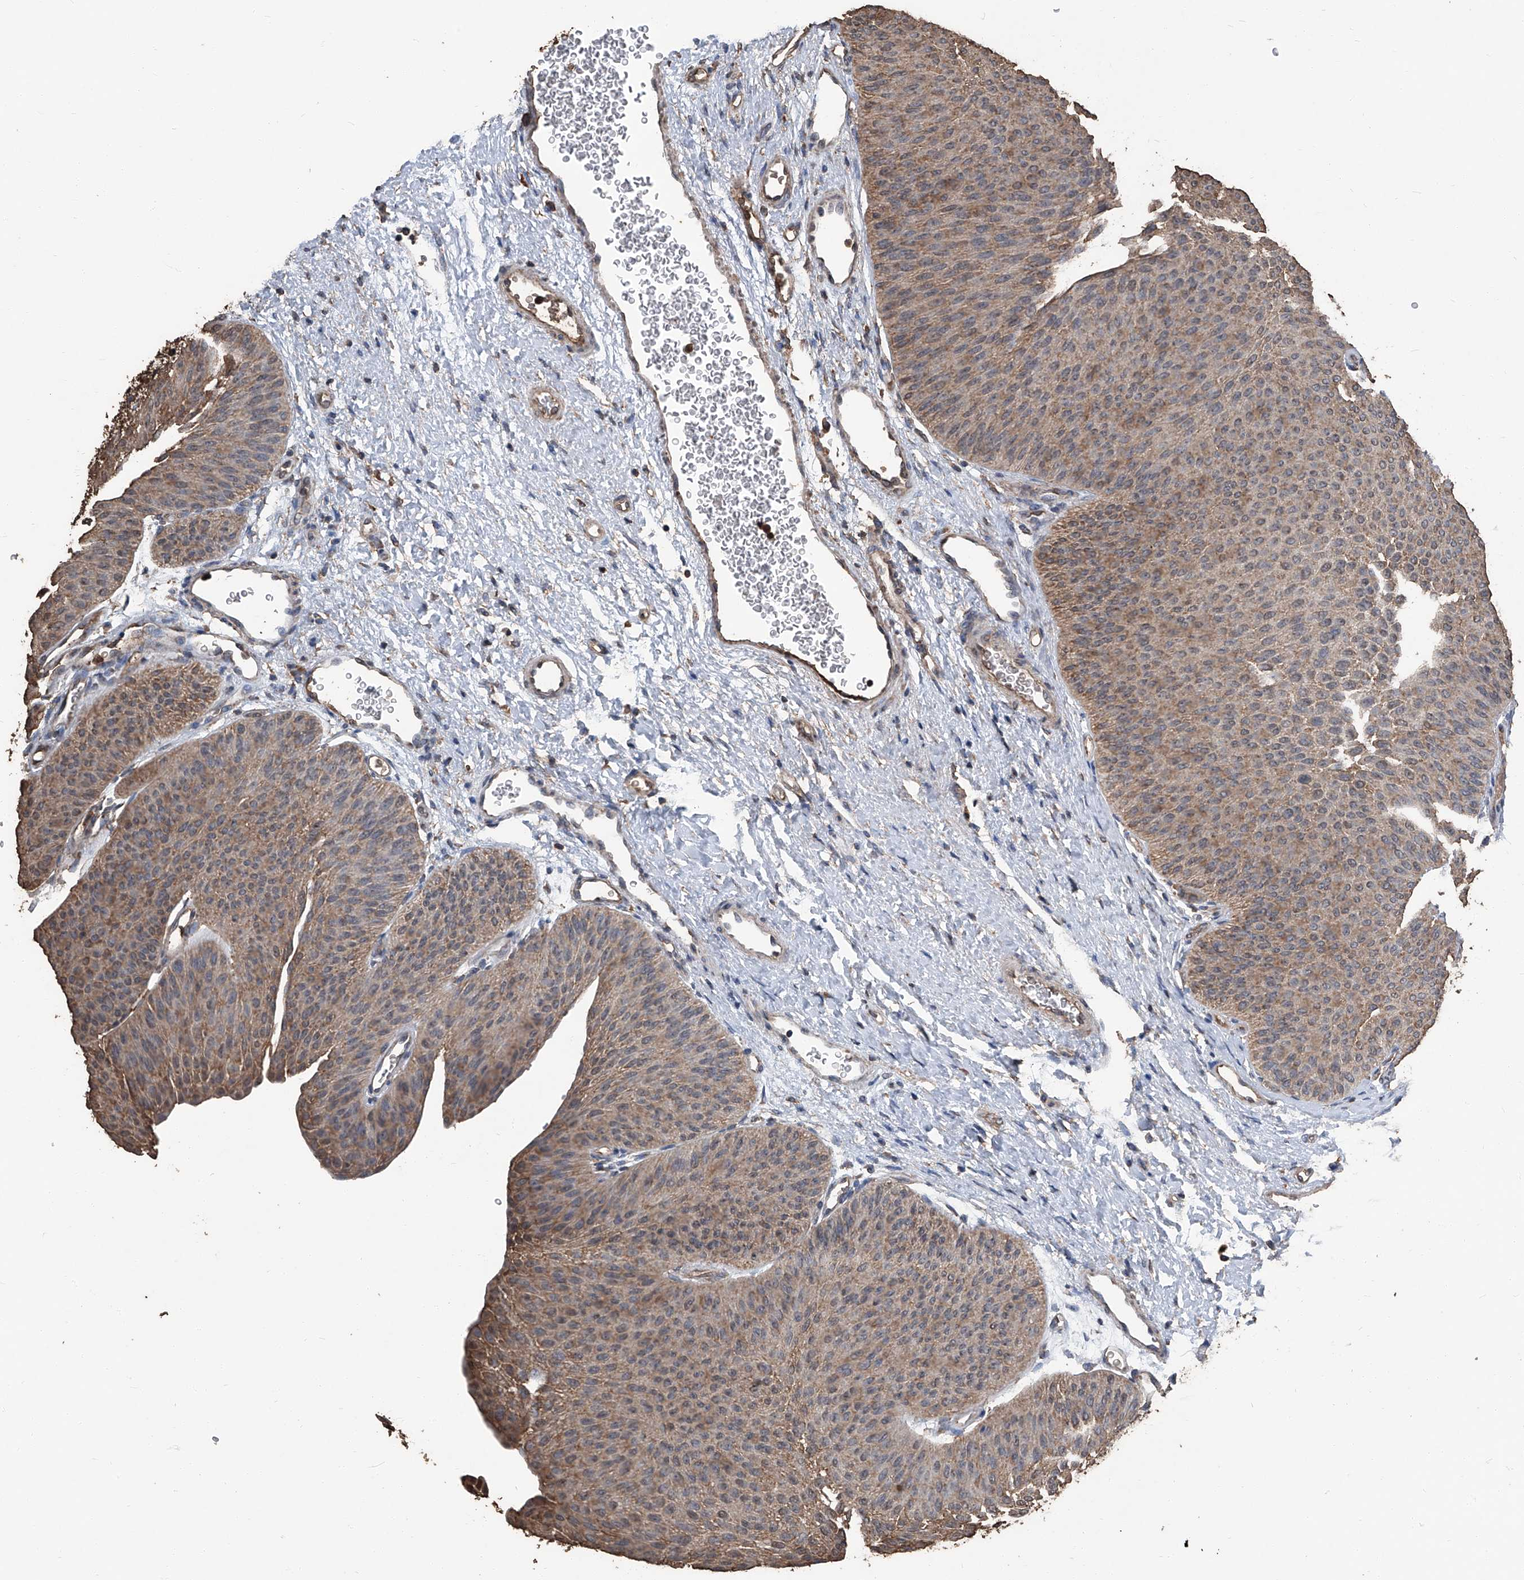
{"staining": {"intensity": "moderate", "quantity": ">75%", "location": "cytoplasmic/membranous"}, "tissue": "urothelial cancer", "cell_type": "Tumor cells", "image_type": "cancer", "snomed": [{"axis": "morphology", "description": "Urothelial carcinoma, Low grade"}, {"axis": "topography", "description": "Urinary bladder"}], "caption": "IHC (DAB) staining of human urothelial cancer demonstrates moderate cytoplasmic/membranous protein positivity in approximately >75% of tumor cells.", "gene": "STARD7", "patient": {"sex": "female", "age": 60}}